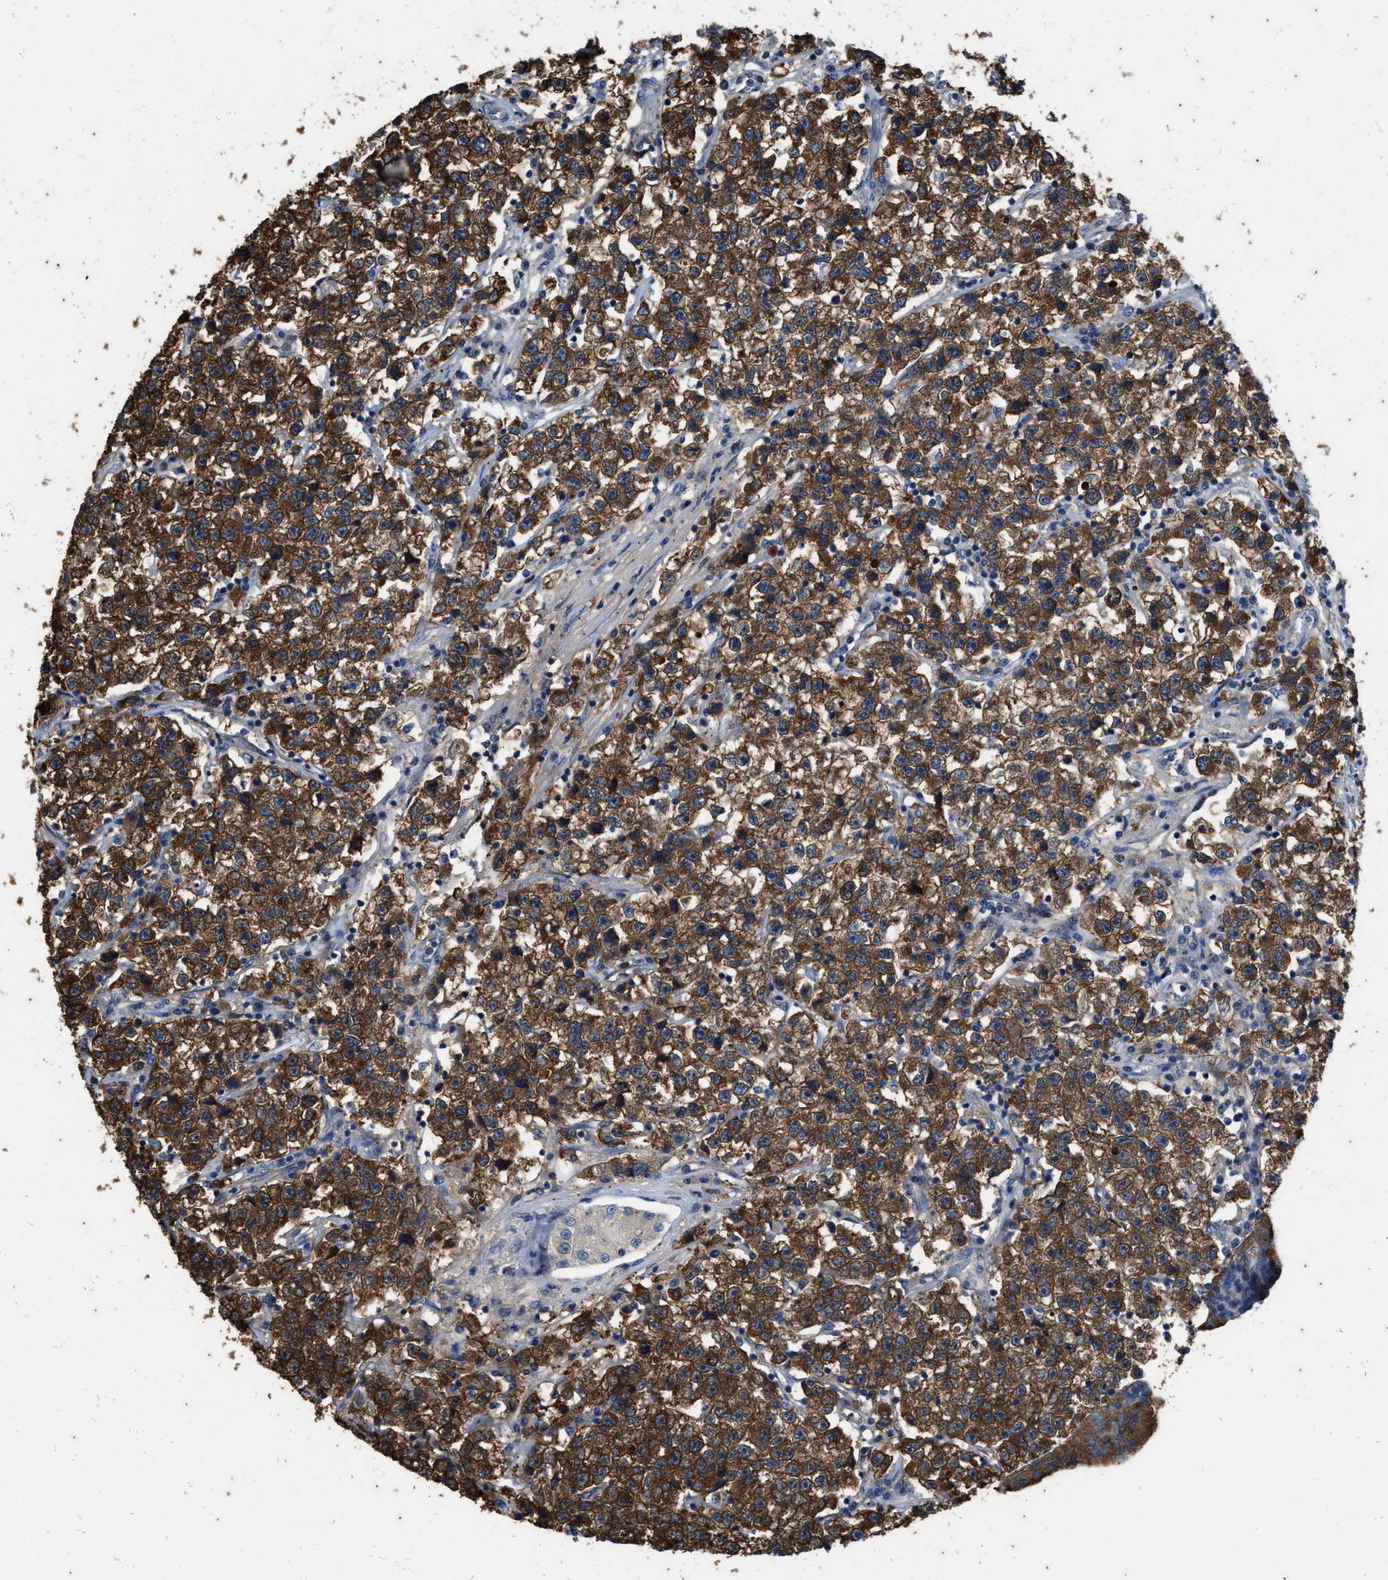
{"staining": {"intensity": "strong", "quantity": ">75%", "location": "cytoplasmic/membranous"}, "tissue": "testis cancer", "cell_type": "Tumor cells", "image_type": "cancer", "snomed": [{"axis": "morphology", "description": "Seminoma, NOS"}, {"axis": "topography", "description": "Testis"}], "caption": "An image of seminoma (testis) stained for a protein demonstrates strong cytoplasmic/membranous brown staining in tumor cells. (DAB (3,3'-diaminobenzidine) IHC with brightfield microscopy, high magnification).", "gene": "COX19", "patient": {"sex": "male", "age": 22}}